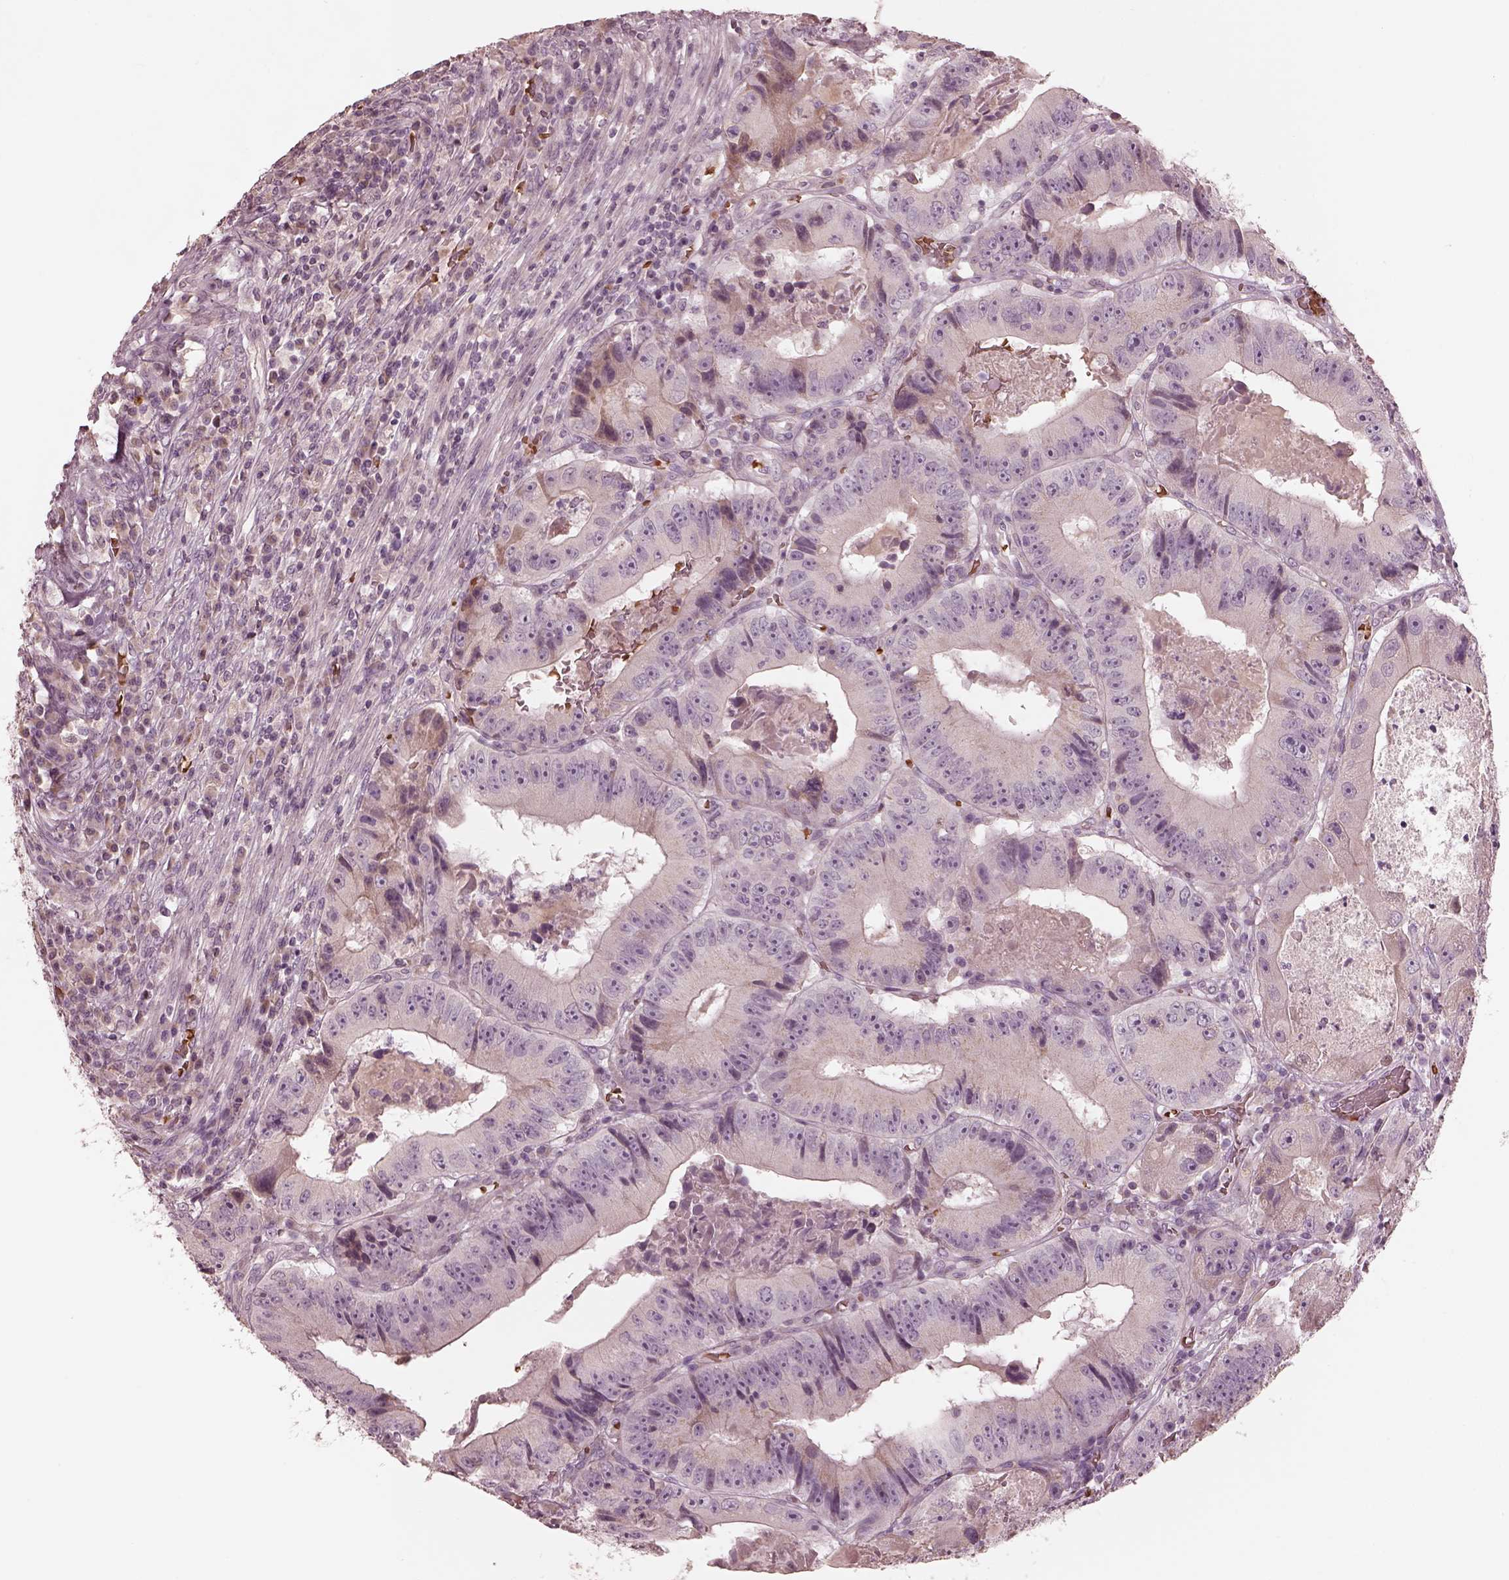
{"staining": {"intensity": "negative", "quantity": "none", "location": "none"}, "tissue": "colorectal cancer", "cell_type": "Tumor cells", "image_type": "cancer", "snomed": [{"axis": "morphology", "description": "Adenocarcinoma, NOS"}, {"axis": "topography", "description": "Colon"}], "caption": "Tumor cells show no significant protein staining in colorectal adenocarcinoma.", "gene": "ANKLE1", "patient": {"sex": "female", "age": 86}}